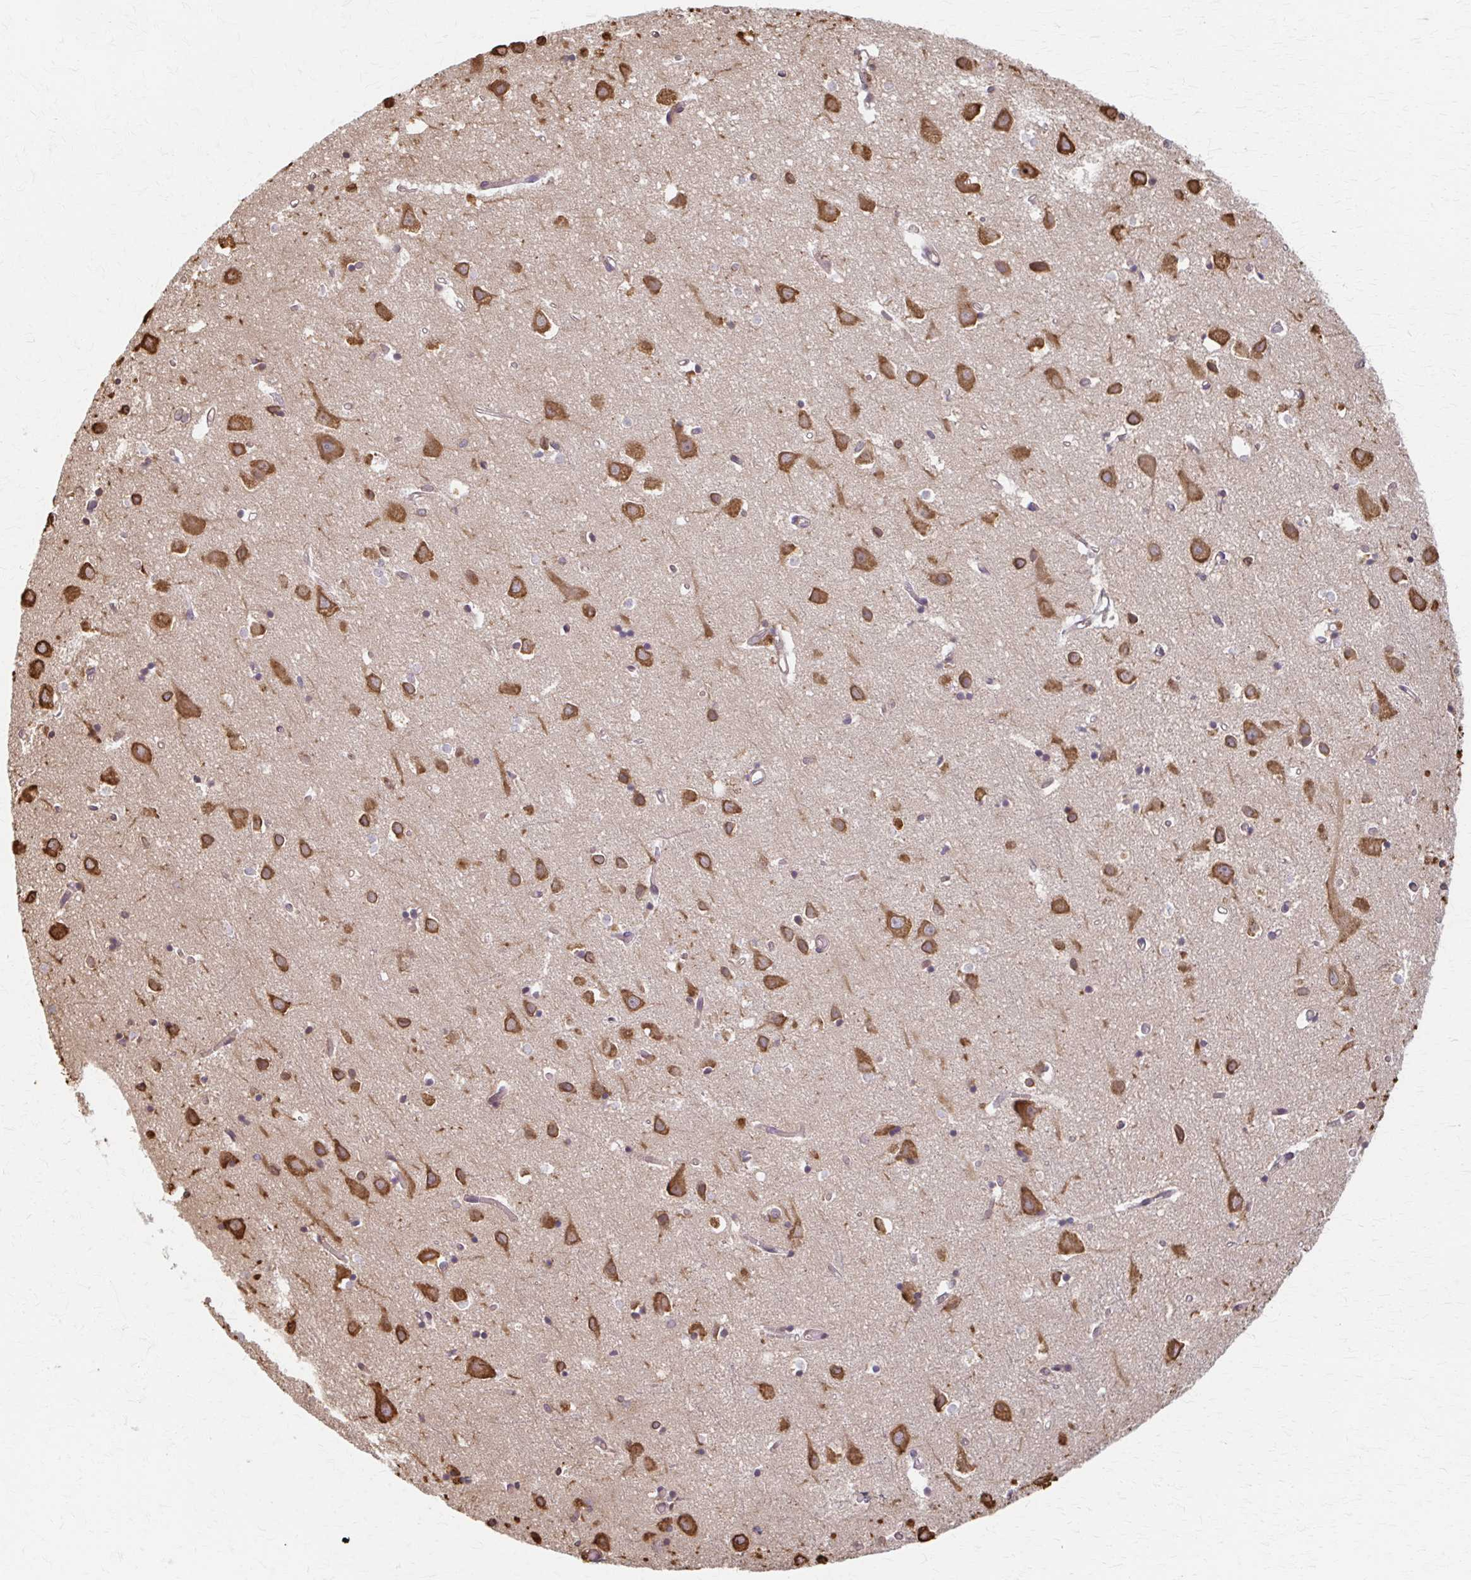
{"staining": {"intensity": "moderate", "quantity": "<25%", "location": "cytoplasmic/membranous"}, "tissue": "cerebral cortex", "cell_type": "Endothelial cells", "image_type": "normal", "snomed": [{"axis": "morphology", "description": "Normal tissue, NOS"}, {"axis": "topography", "description": "Cerebral cortex"}], "caption": "Unremarkable cerebral cortex was stained to show a protein in brown. There is low levels of moderate cytoplasmic/membranous positivity in approximately <25% of endothelial cells. The staining was performed using DAB (3,3'-diaminobenzidine), with brown indicating positive protein expression. Nuclei are stained blue with hematoxylin.", "gene": "ARHGAP35", "patient": {"sex": "male", "age": 70}}